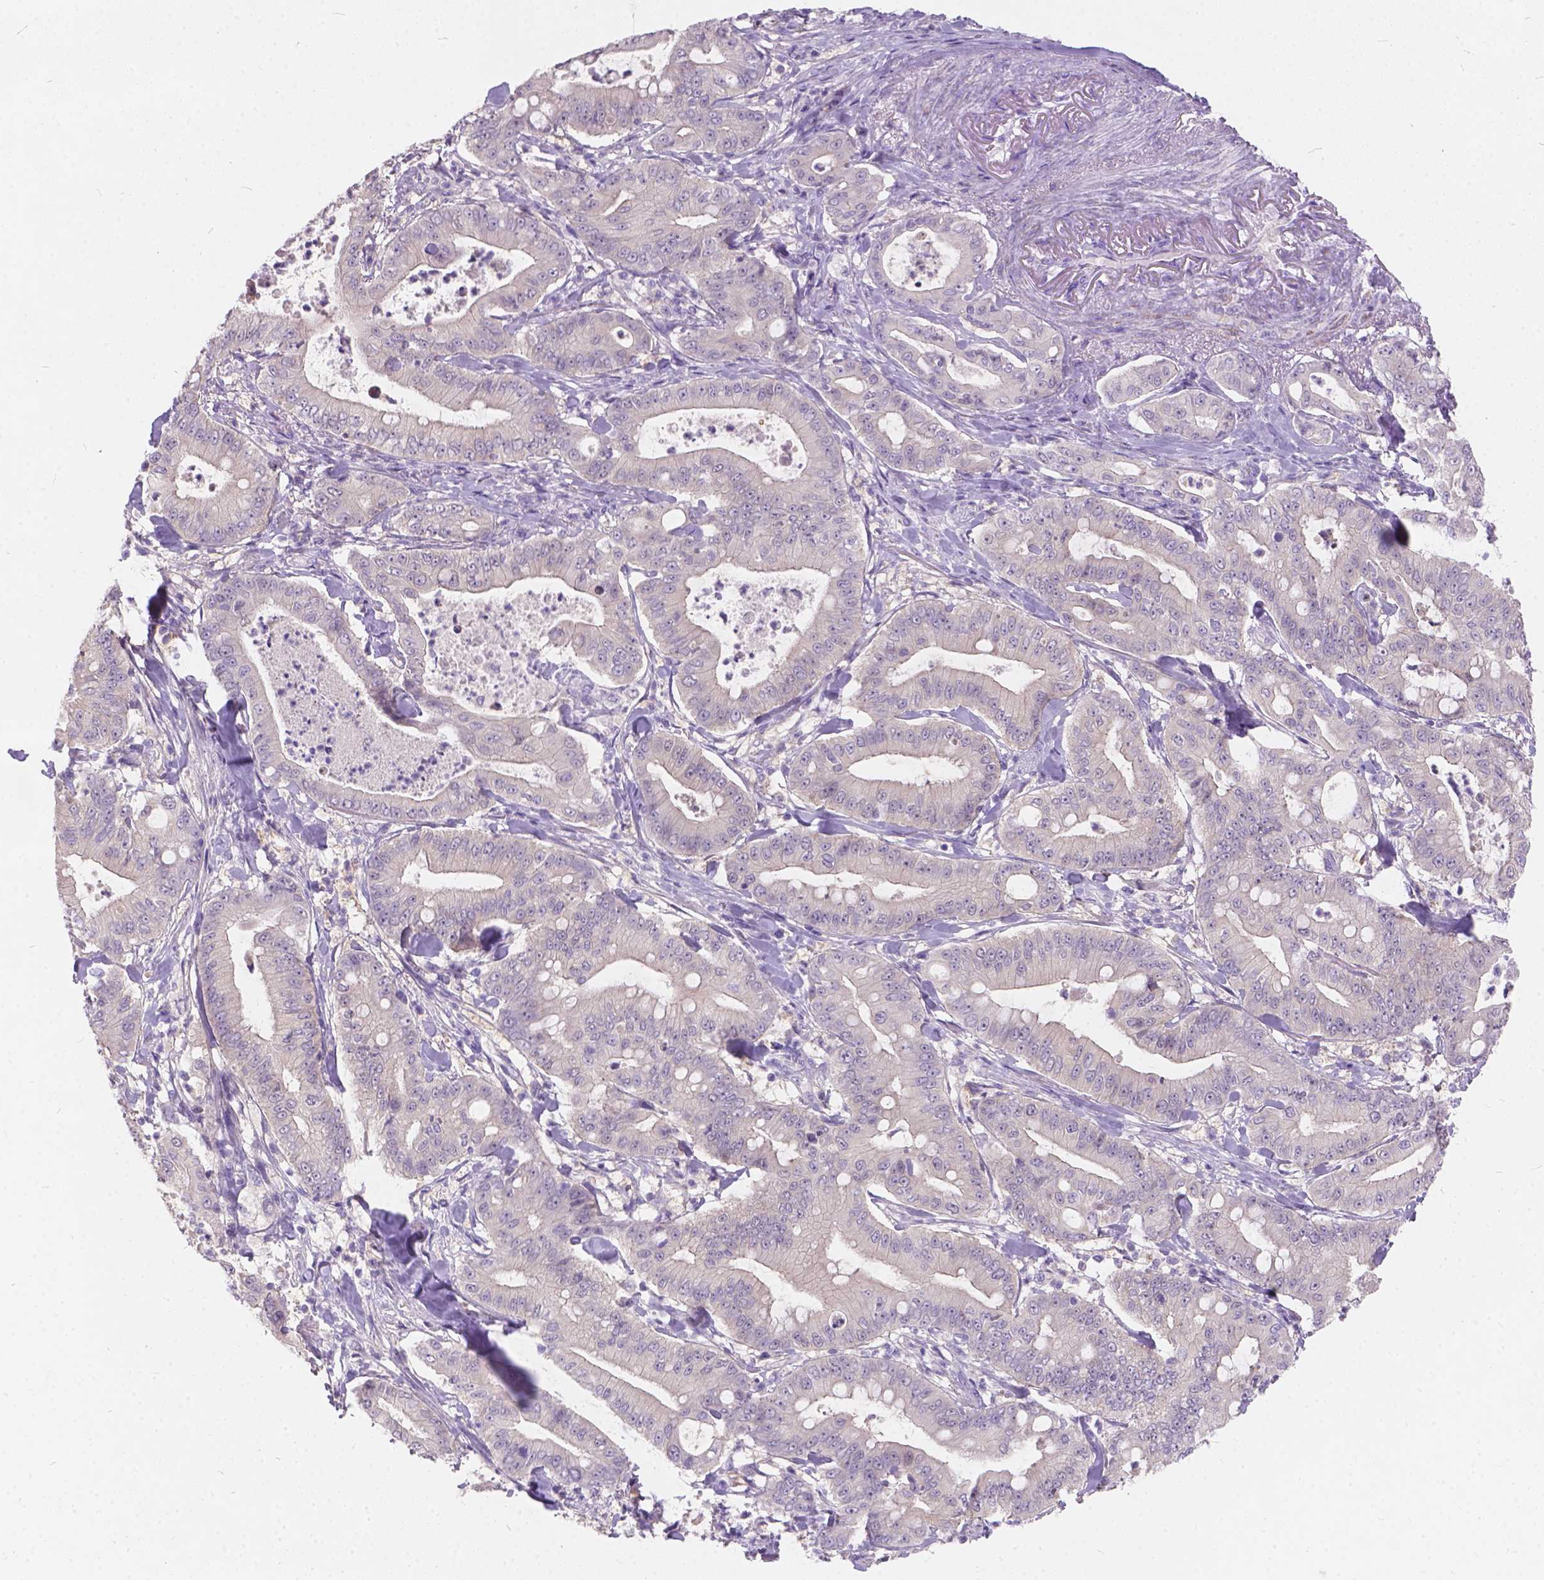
{"staining": {"intensity": "negative", "quantity": "none", "location": "none"}, "tissue": "pancreatic cancer", "cell_type": "Tumor cells", "image_type": "cancer", "snomed": [{"axis": "morphology", "description": "Adenocarcinoma, NOS"}, {"axis": "topography", "description": "Pancreas"}], "caption": "A high-resolution photomicrograph shows immunohistochemistry staining of pancreatic cancer (adenocarcinoma), which exhibits no significant positivity in tumor cells. (DAB IHC with hematoxylin counter stain).", "gene": "PEX11G", "patient": {"sex": "male", "age": 71}}